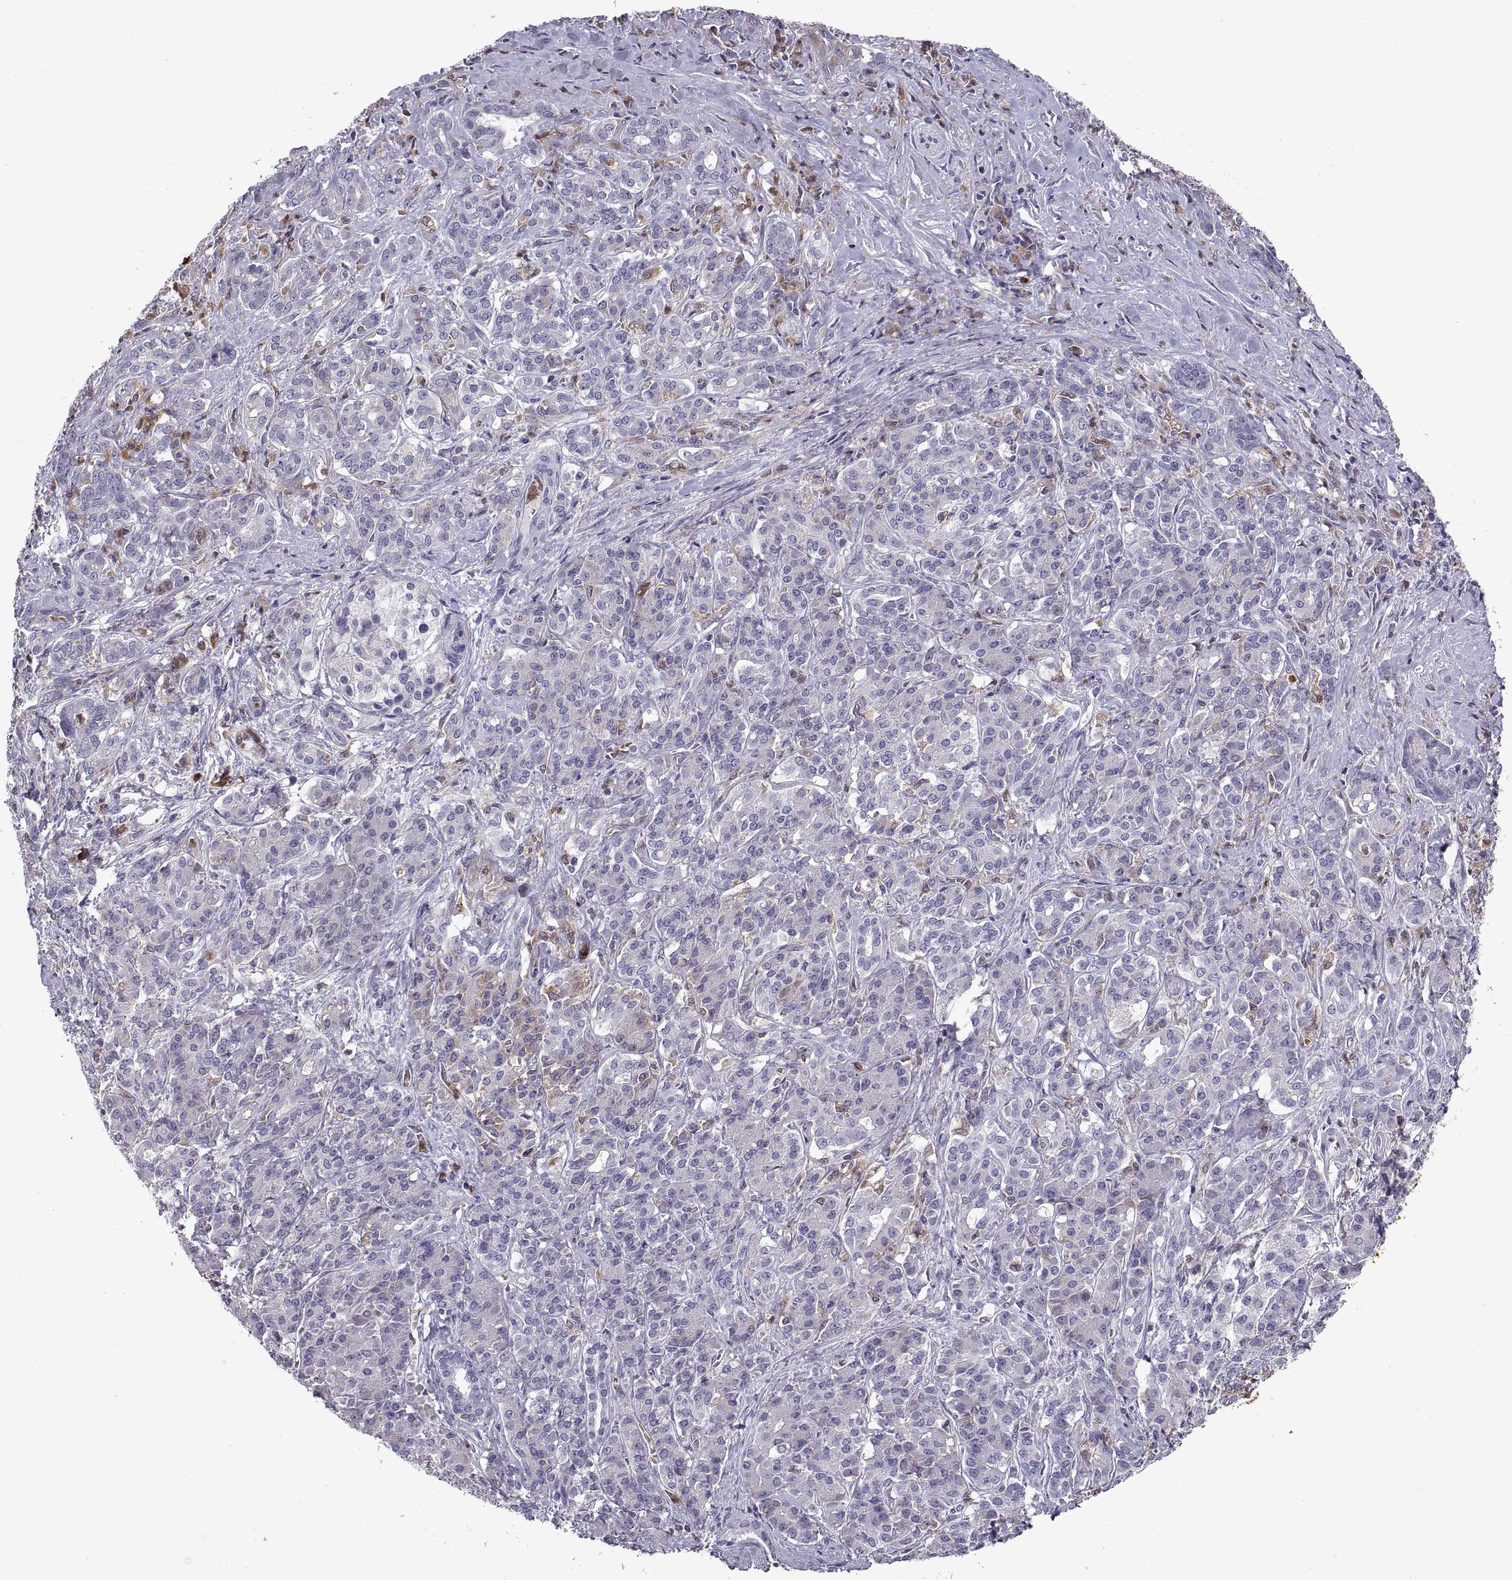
{"staining": {"intensity": "negative", "quantity": "none", "location": "none"}, "tissue": "pancreatic cancer", "cell_type": "Tumor cells", "image_type": "cancer", "snomed": [{"axis": "morphology", "description": "Normal tissue, NOS"}, {"axis": "morphology", "description": "Inflammation, NOS"}, {"axis": "morphology", "description": "Adenocarcinoma, NOS"}, {"axis": "topography", "description": "Pancreas"}], "caption": "Tumor cells are negative for protein expression in human pancreatic adenocarcinoma.", "gene": "DOK3", "patient": {"sex": "male", "age": 57}}